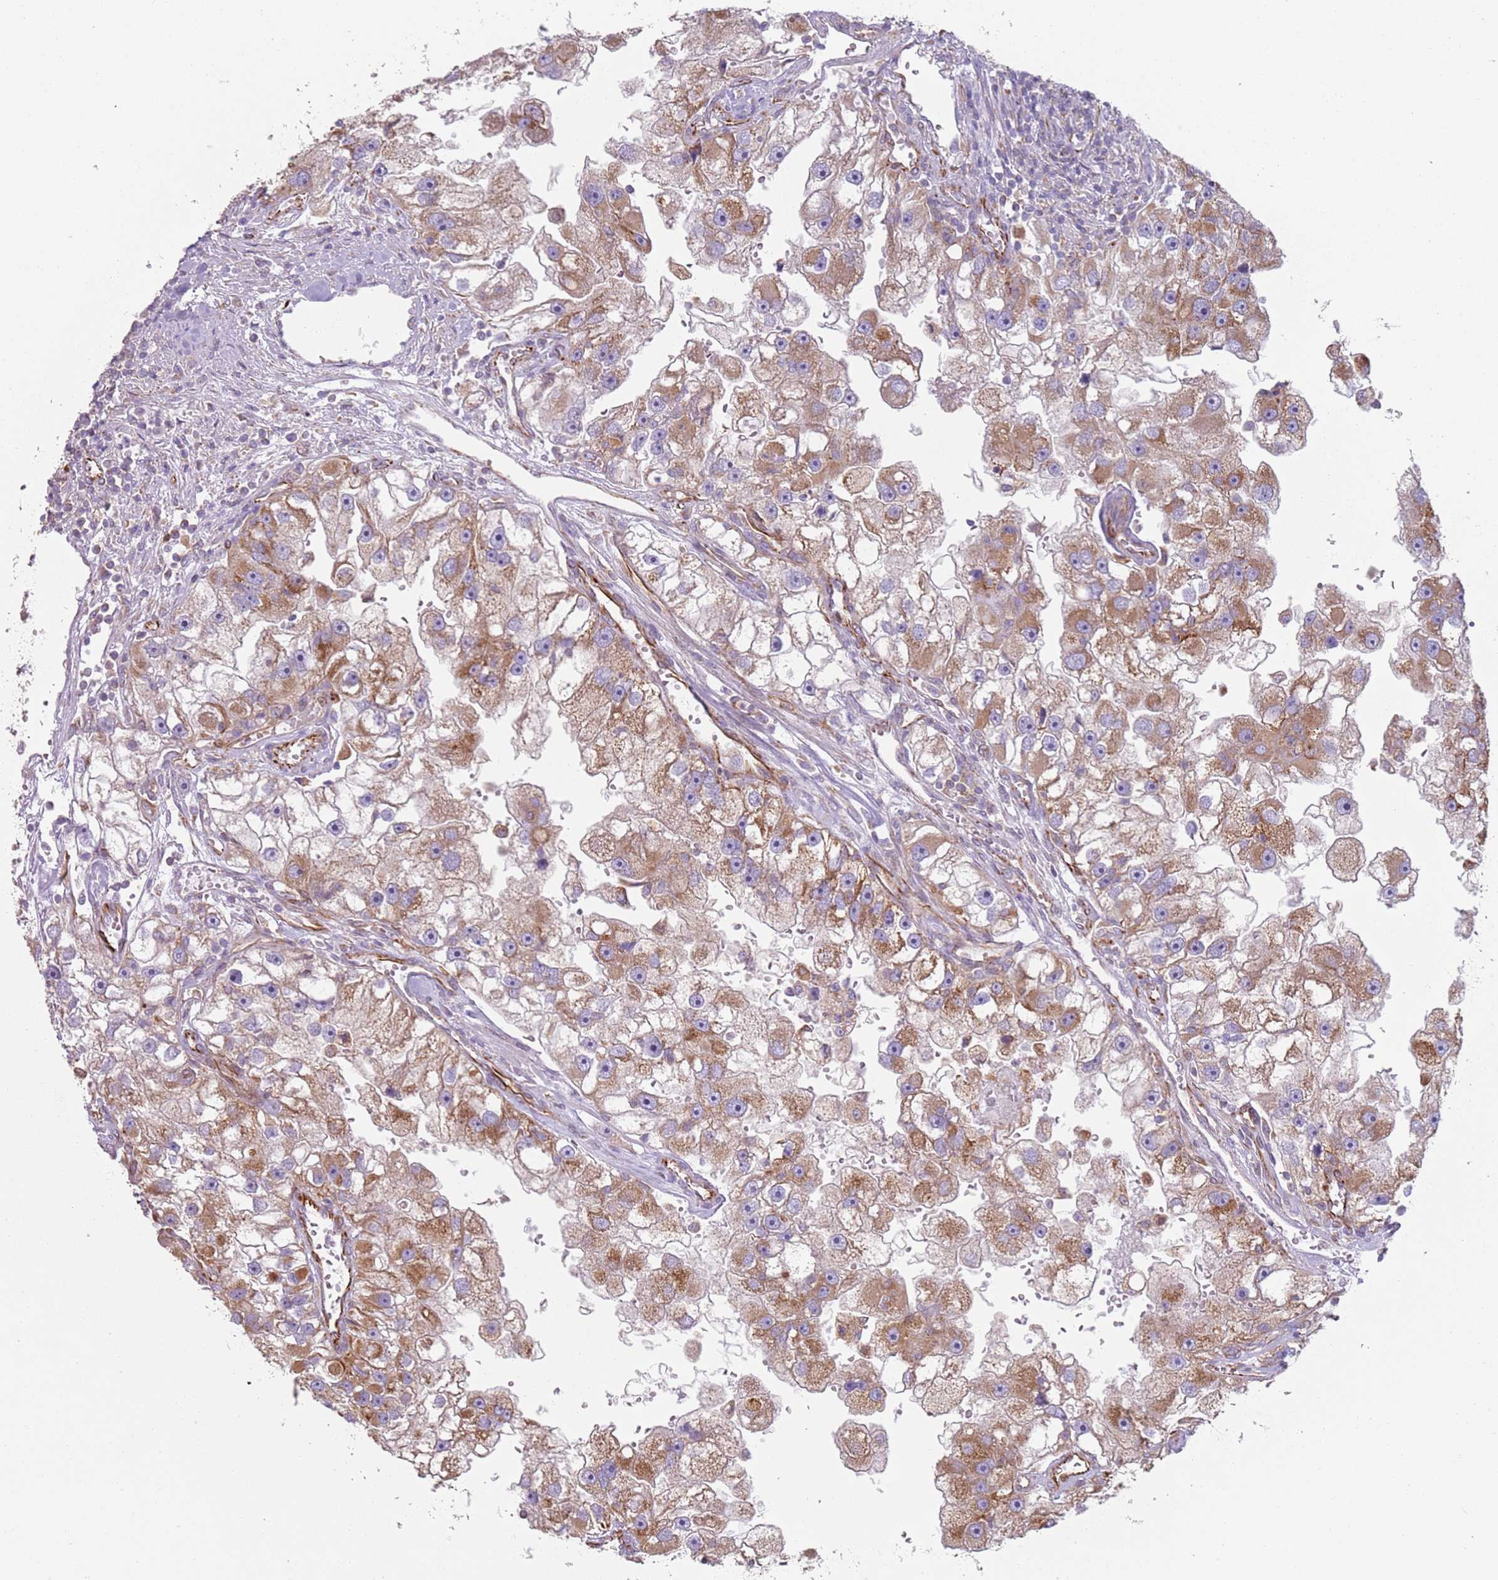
{"staining": {"intensity": "moderate", "quantity": ">75%", "location": "cytoplasmic/membranous"}, "tissue": "renal cancer", "cell_type": "Tumor cells", "image_type": "cancer", "snomed": [{"axis": "morphology", "description": "Adenocarcinoma, NOS"}, {"axis": "topography", "description": "Kidney"}], "caption": "Brown immunohistochemical staining in human renal adenocarcinoma exhibits moderate cytoplasmic/membranous expression in about >75% of tumor cells.", "gene": "SNAPIN", "patient": {"sex": "male", "age": 63}}